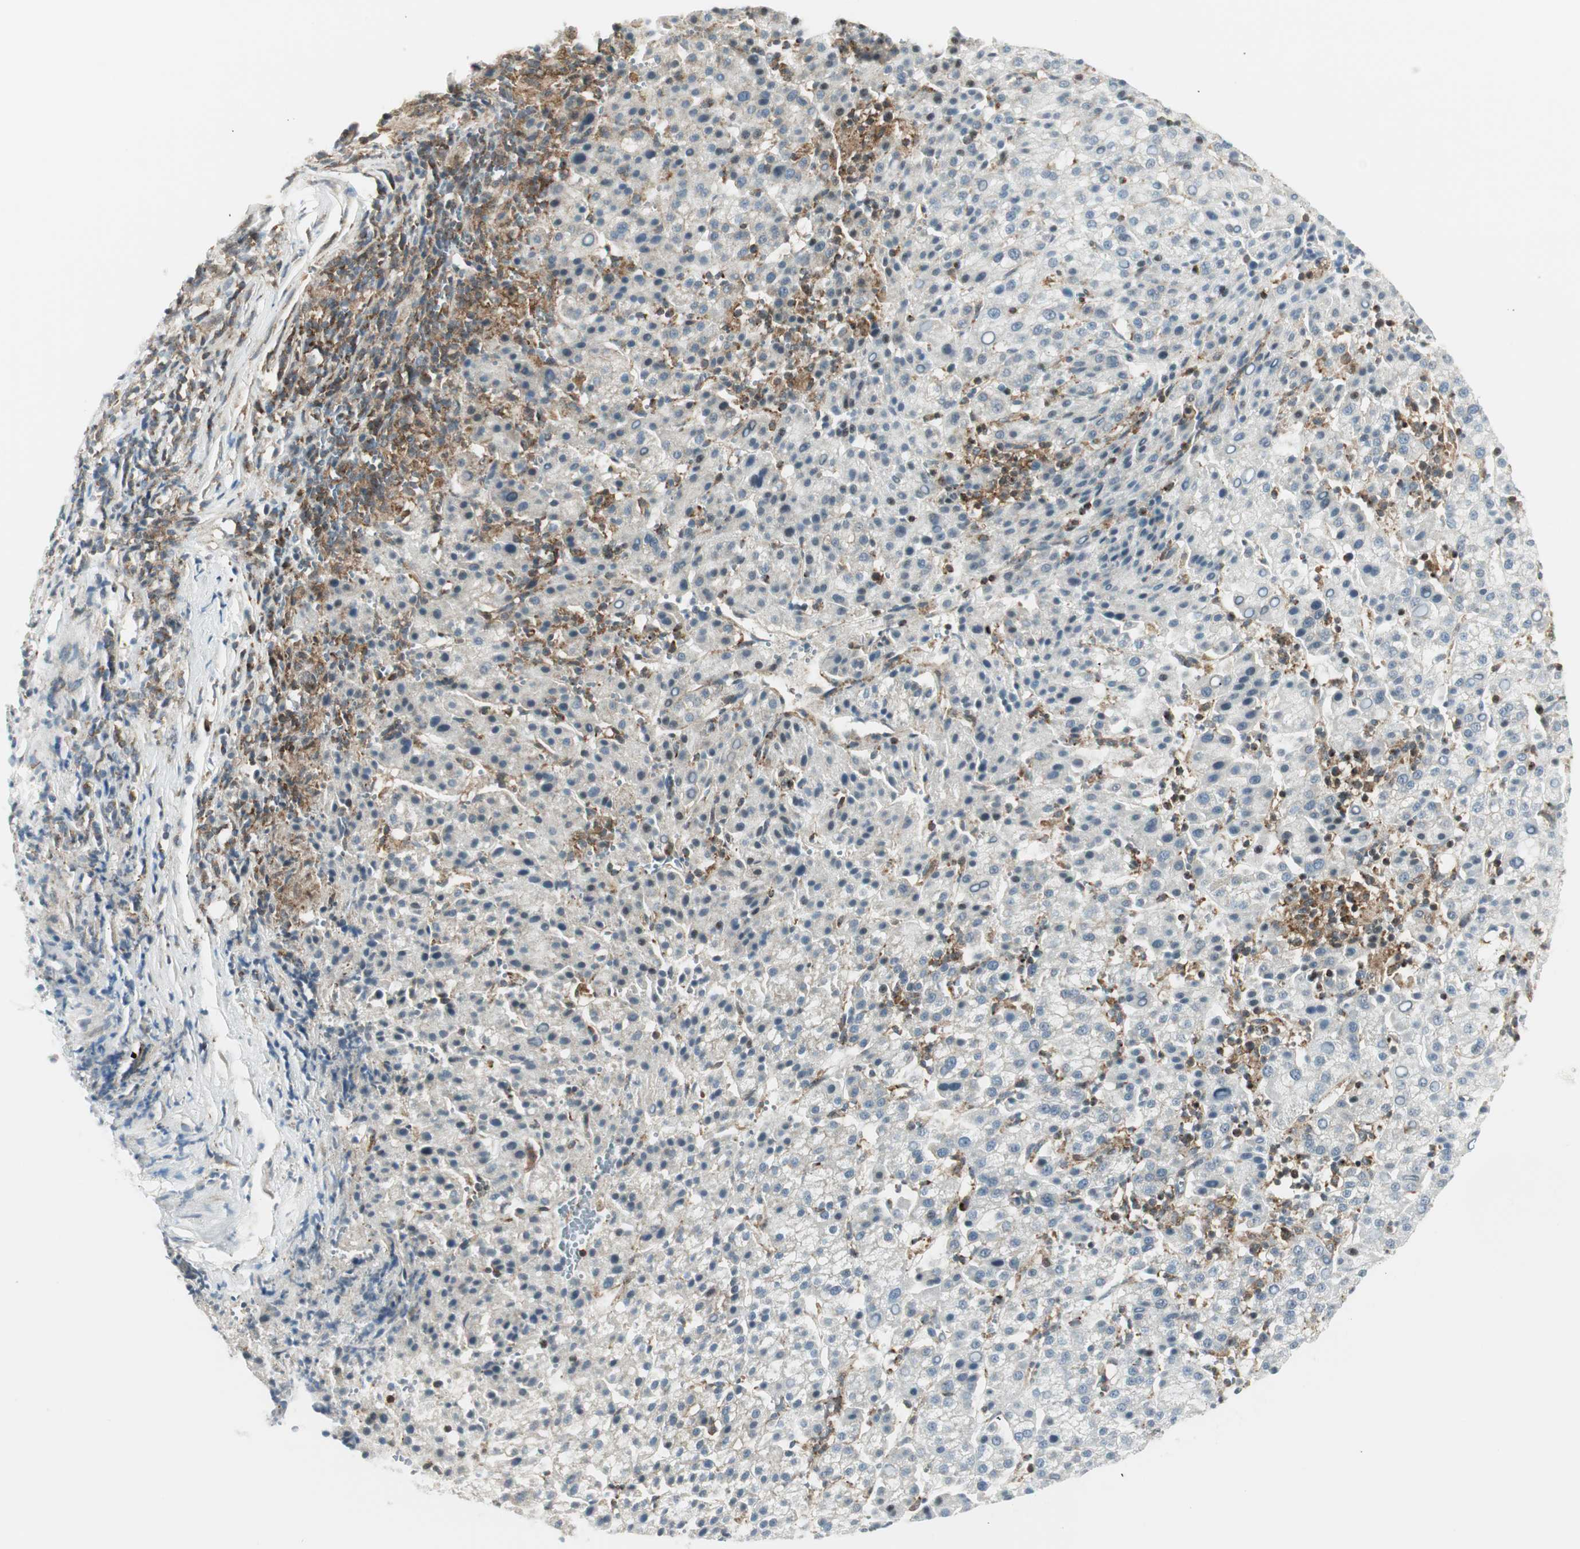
{"staining": {"intensity": "weak", "quantity": ">75%", "location": "cytoplasmic/membranous"}, "tissue": "liver cancer", "cell_type": "Tumor cells", "image_type": "cancer", "snomed": [{"axis": "morphology", "description": "Carcinoma, Hepatocellular, NOS"}, {"axis": "topography", "description": "Liver"}], "caption": "Immunohistochemical staining of human liver cancer (hepatocellular carcinoma) exhibits low levels of weak cytoplasmic/membranous protein expression in about >75% of tumor cells. (DAB IHC with brightfield microscopy, high magnification).", "gene": "PPP1CA", "patient": {"sex": "female", "age": 58}}